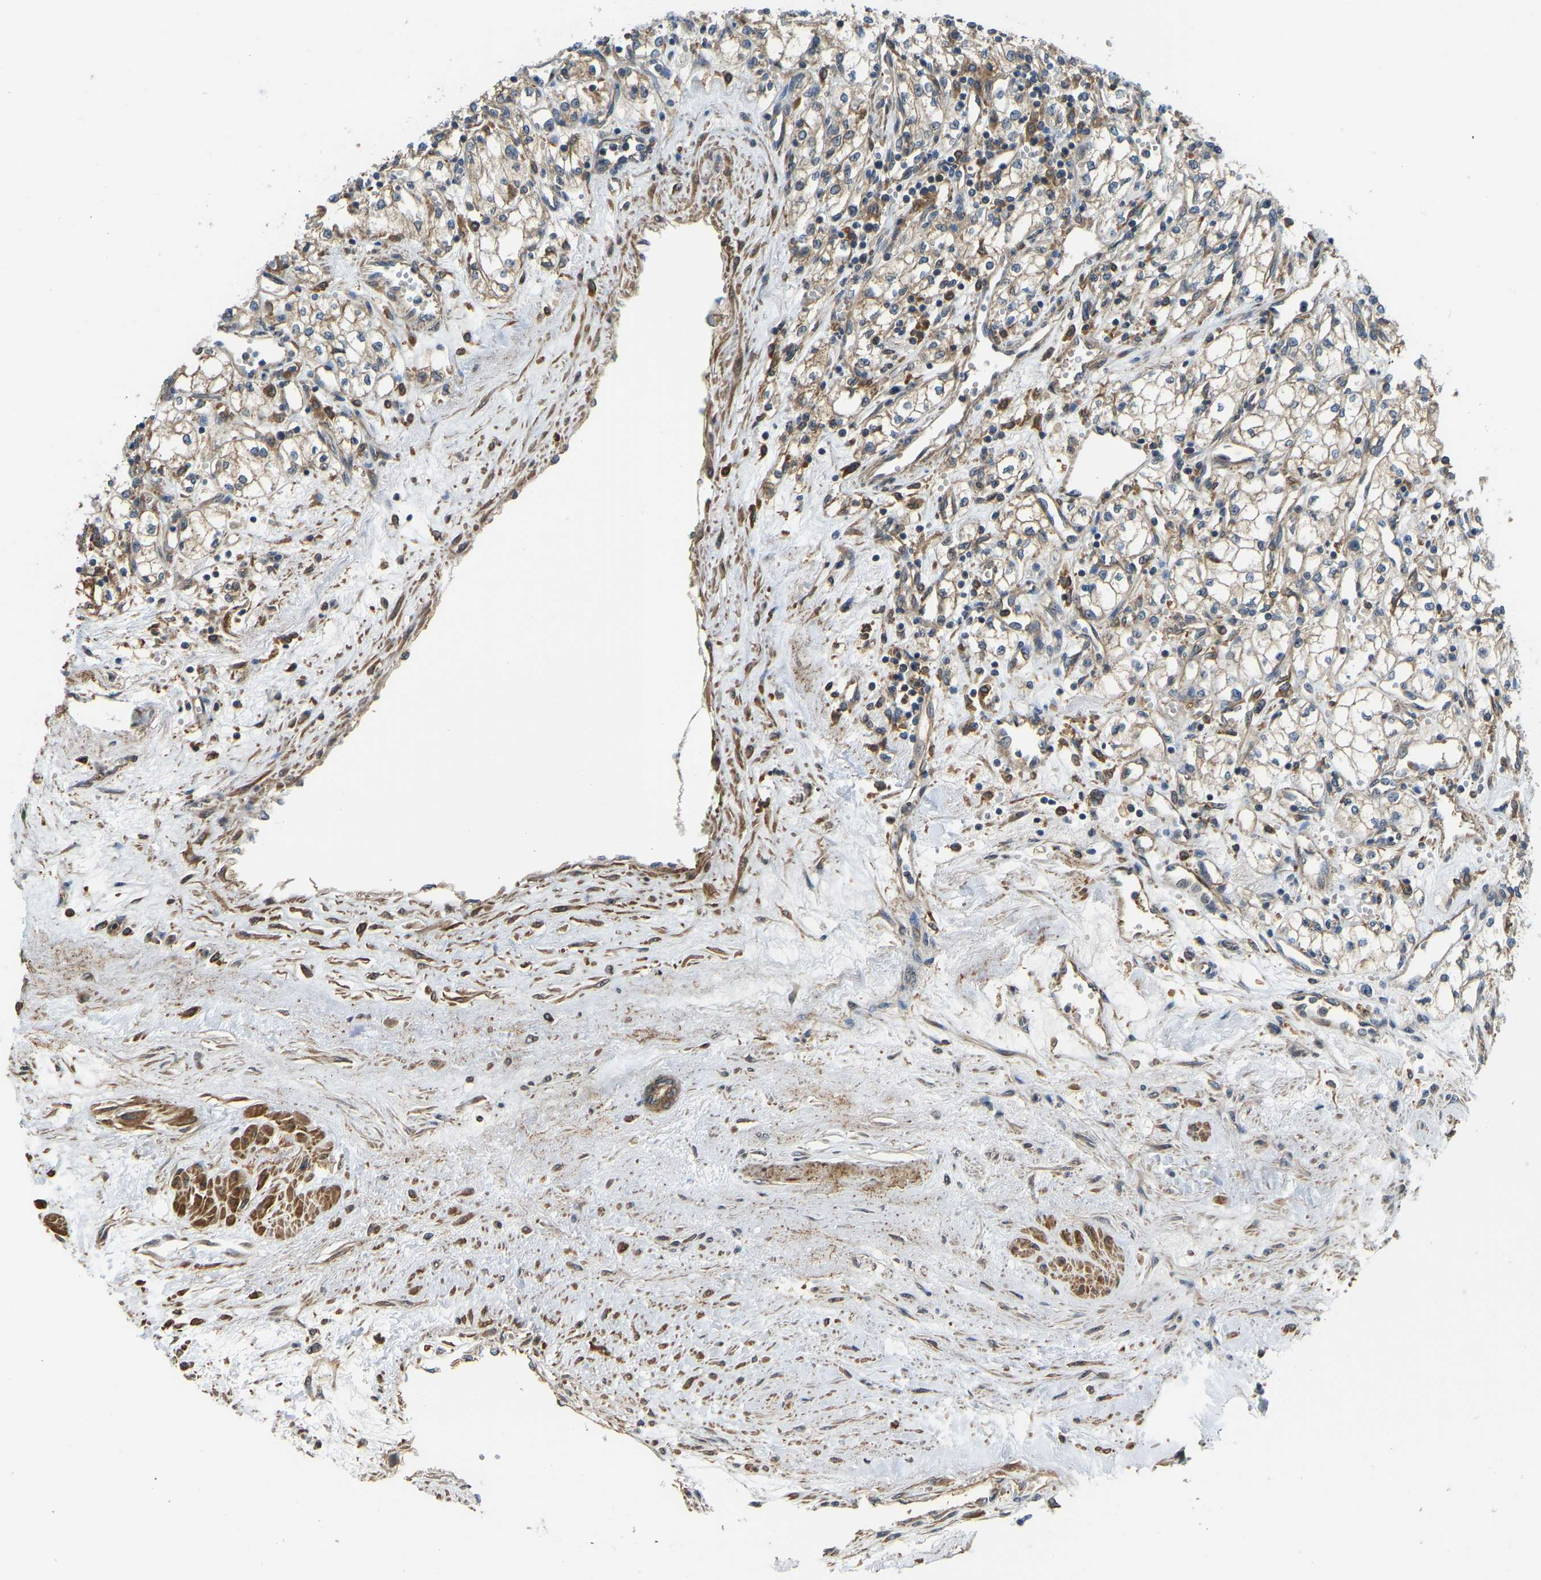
{"staining": {"intensity": "weak", "quantity": ">75%", "location": "cytoplasmic/membranous"}, "tissue": "renal cancer", "cell_type": "Tumor cells", "image_type": "cancer", "snomed": [{"axis": "morphology", "description": "Adenocarcinoma, NOS"}, {"axis": "topography", "description": "Kidney"}], "caption": "Immunohistochemical staining of human adenocarcinoma (renal) exhibits weak cytoplasmic/membranous protein positivity in about >75% of tumor cells.", "gene": "OS9", "patient": {"sex": "male", "age": 59}}